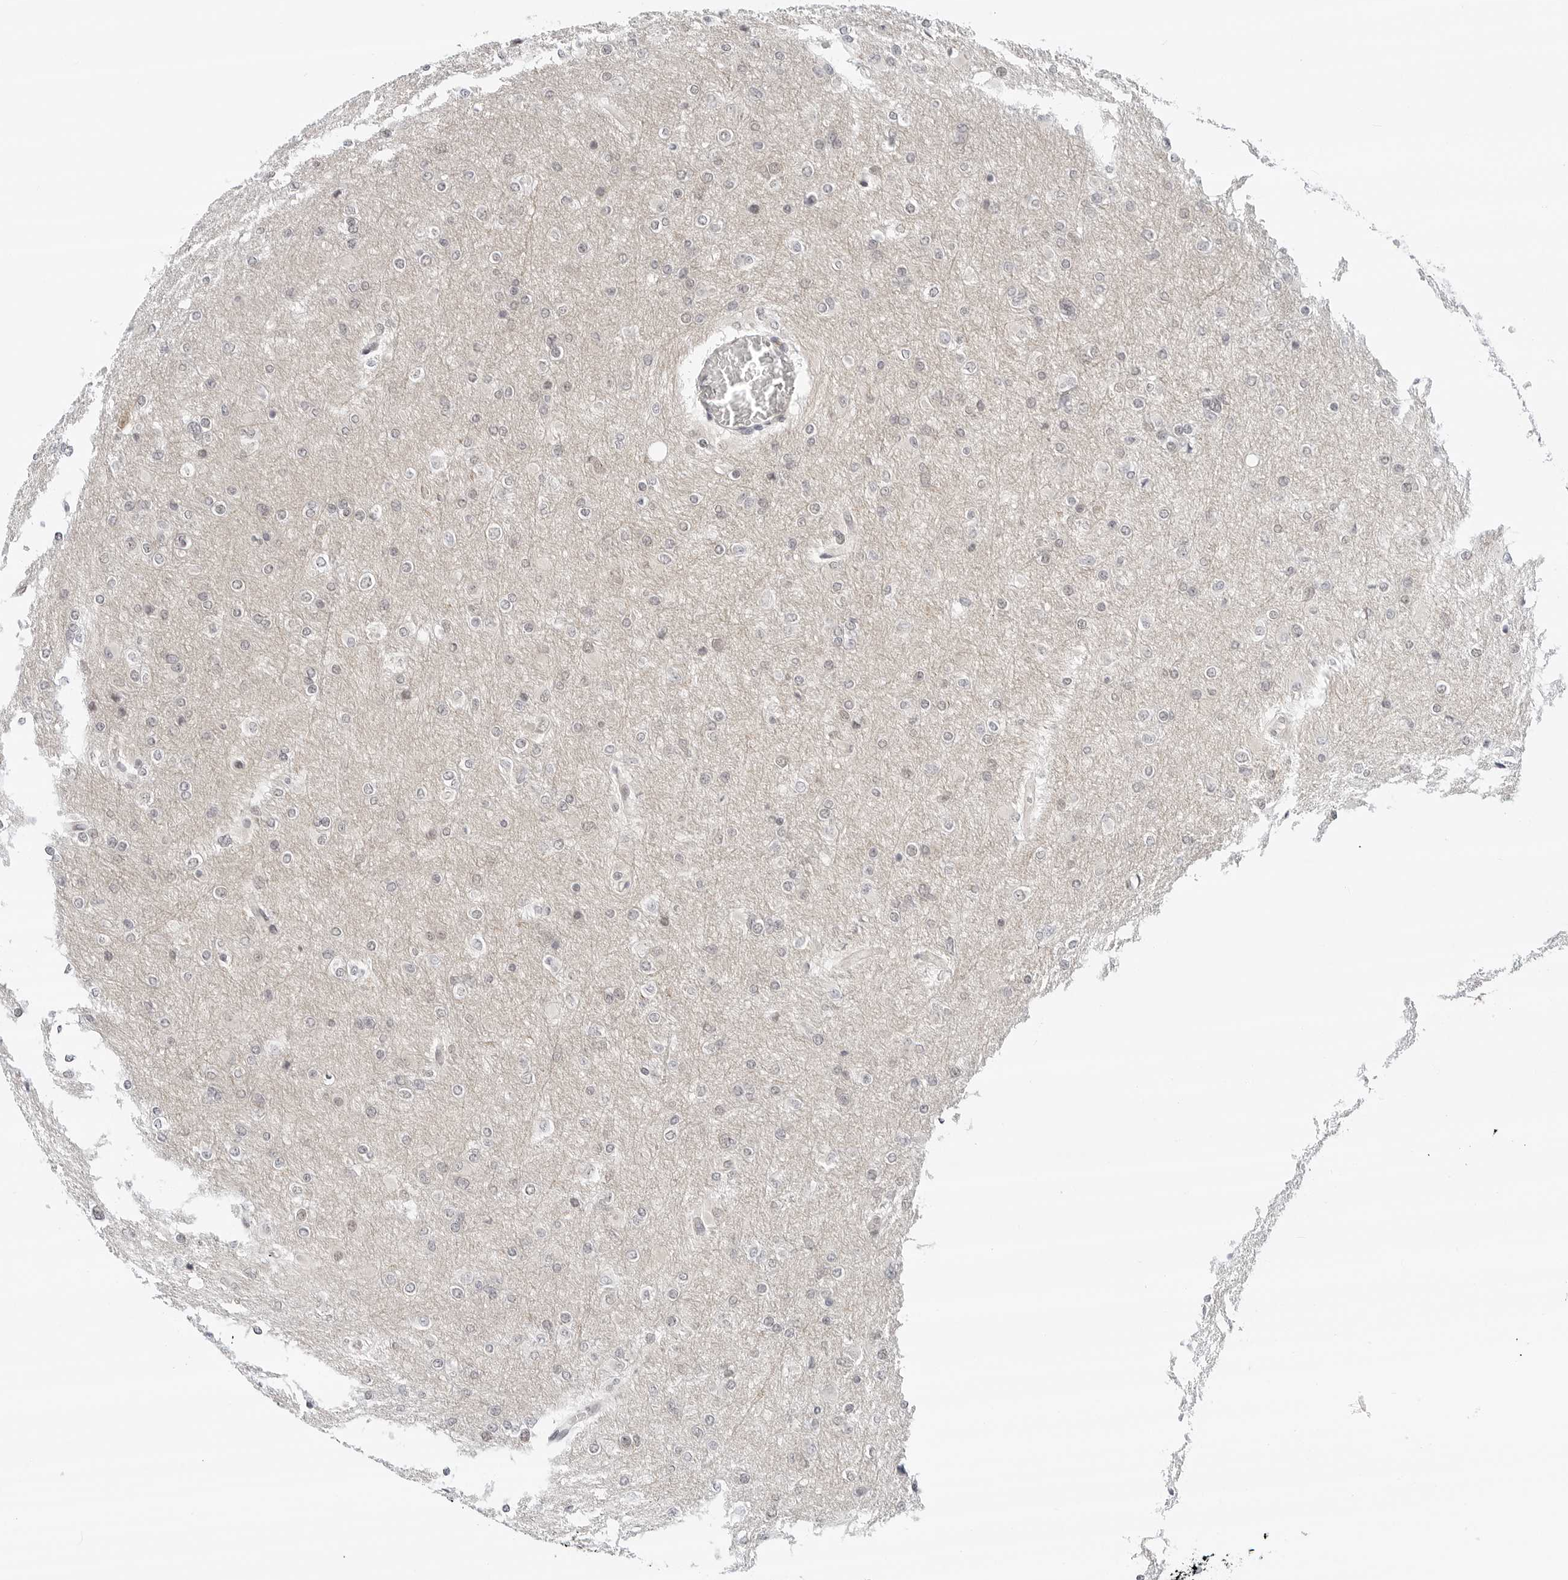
{"staining": {"intensity": "negative", "quantity": "none", "location": "none"}, "tissue": "glioma", "cell_type": "Tumor cells", "image_type": "cancer", "snomed": [{"axis": "morphology", "description": "Glioma, malignant, High grade"}, {"axis": "topography", "description": "Cerebral cortex"}], "caption": "High-grade glioma (malignant) stained for a protein using IHC shows no positivity tumor cells.", "gene": "TSEN2", "patient": {"sex": "female", "age": 36}}